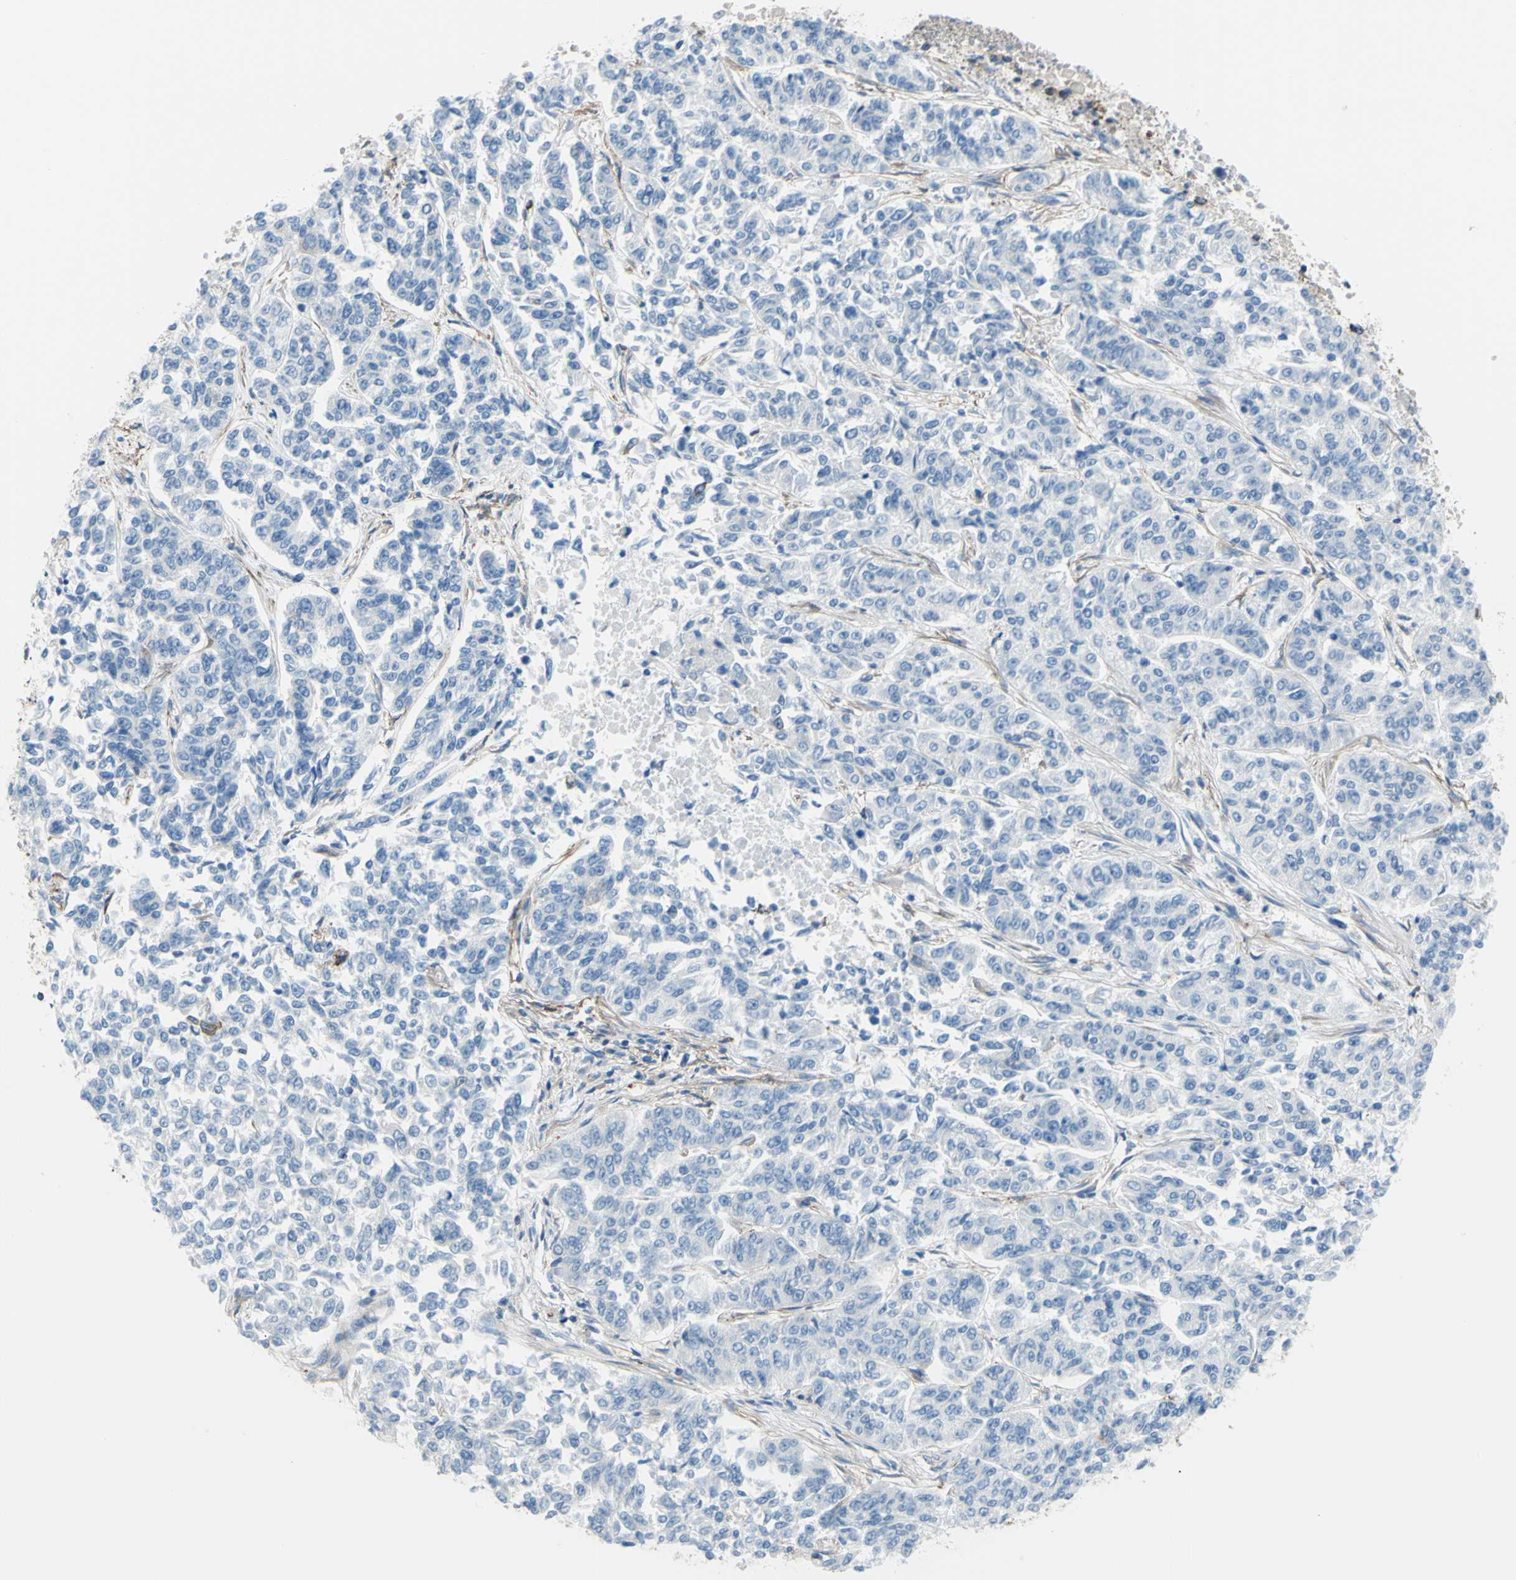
{"staining": {"intensity": "negative", "quantity": "none", "location": "none"}, "tissue": "lung cancer", "cell_type": "Tumor cells", "image_type": "cancer", "snomed": [{"axis": "morphology", "description": "Adenocarcinoma, NOS"}, {"axis": "topography", "description": "Lung"}], "caption": "Micrograph shows no protein expression in tumor cells of lung adenocarcinoma tissue.", "gene": "ADD1", "patient": {"sex": "male", "age": 84}}